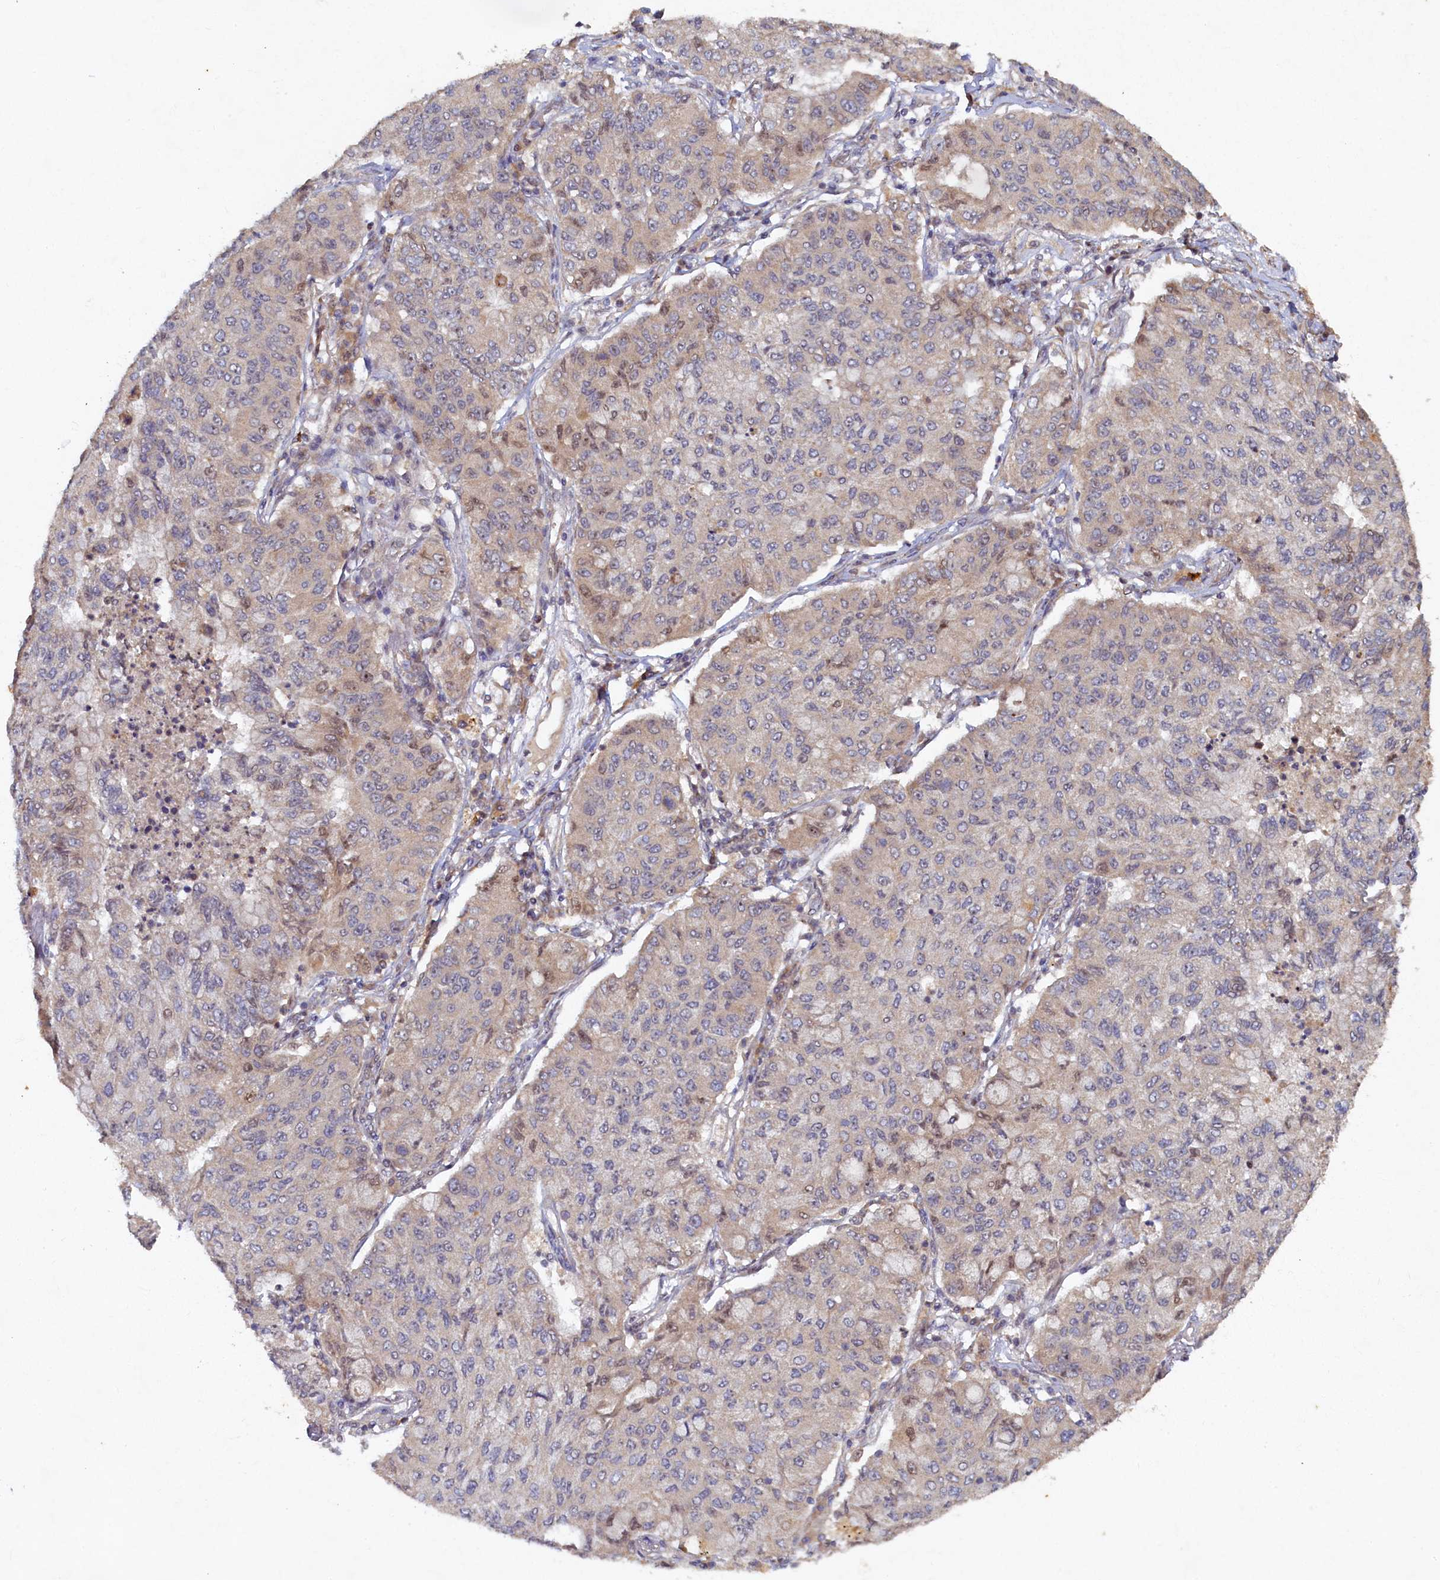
{"staining": {"intensity": "weak", "quantity": "<25%", "location": "cytoplasmic/membranous"}, "tissue": "lung cancer", "cell_type": "Tumor cells", "image_type": "cancer", "snomed": [{"axis": "morphology", "description": "Squamous cell carcinoma, NOS"}, {"axis": "topography", "description": "Lung"}], "caption": "The micrograph shows no staining of tumor cells in lung cancer (squamous cell carcinoma). The staining was performed using DAB (3,3'-diaminobenzidine) to visualize the protein expression in brown, while the nuclei were stained in blue with hematoxylin (Magnification: 20x).", "gene": "CEP20", "patient": {"sex": "male", "age": 74}}